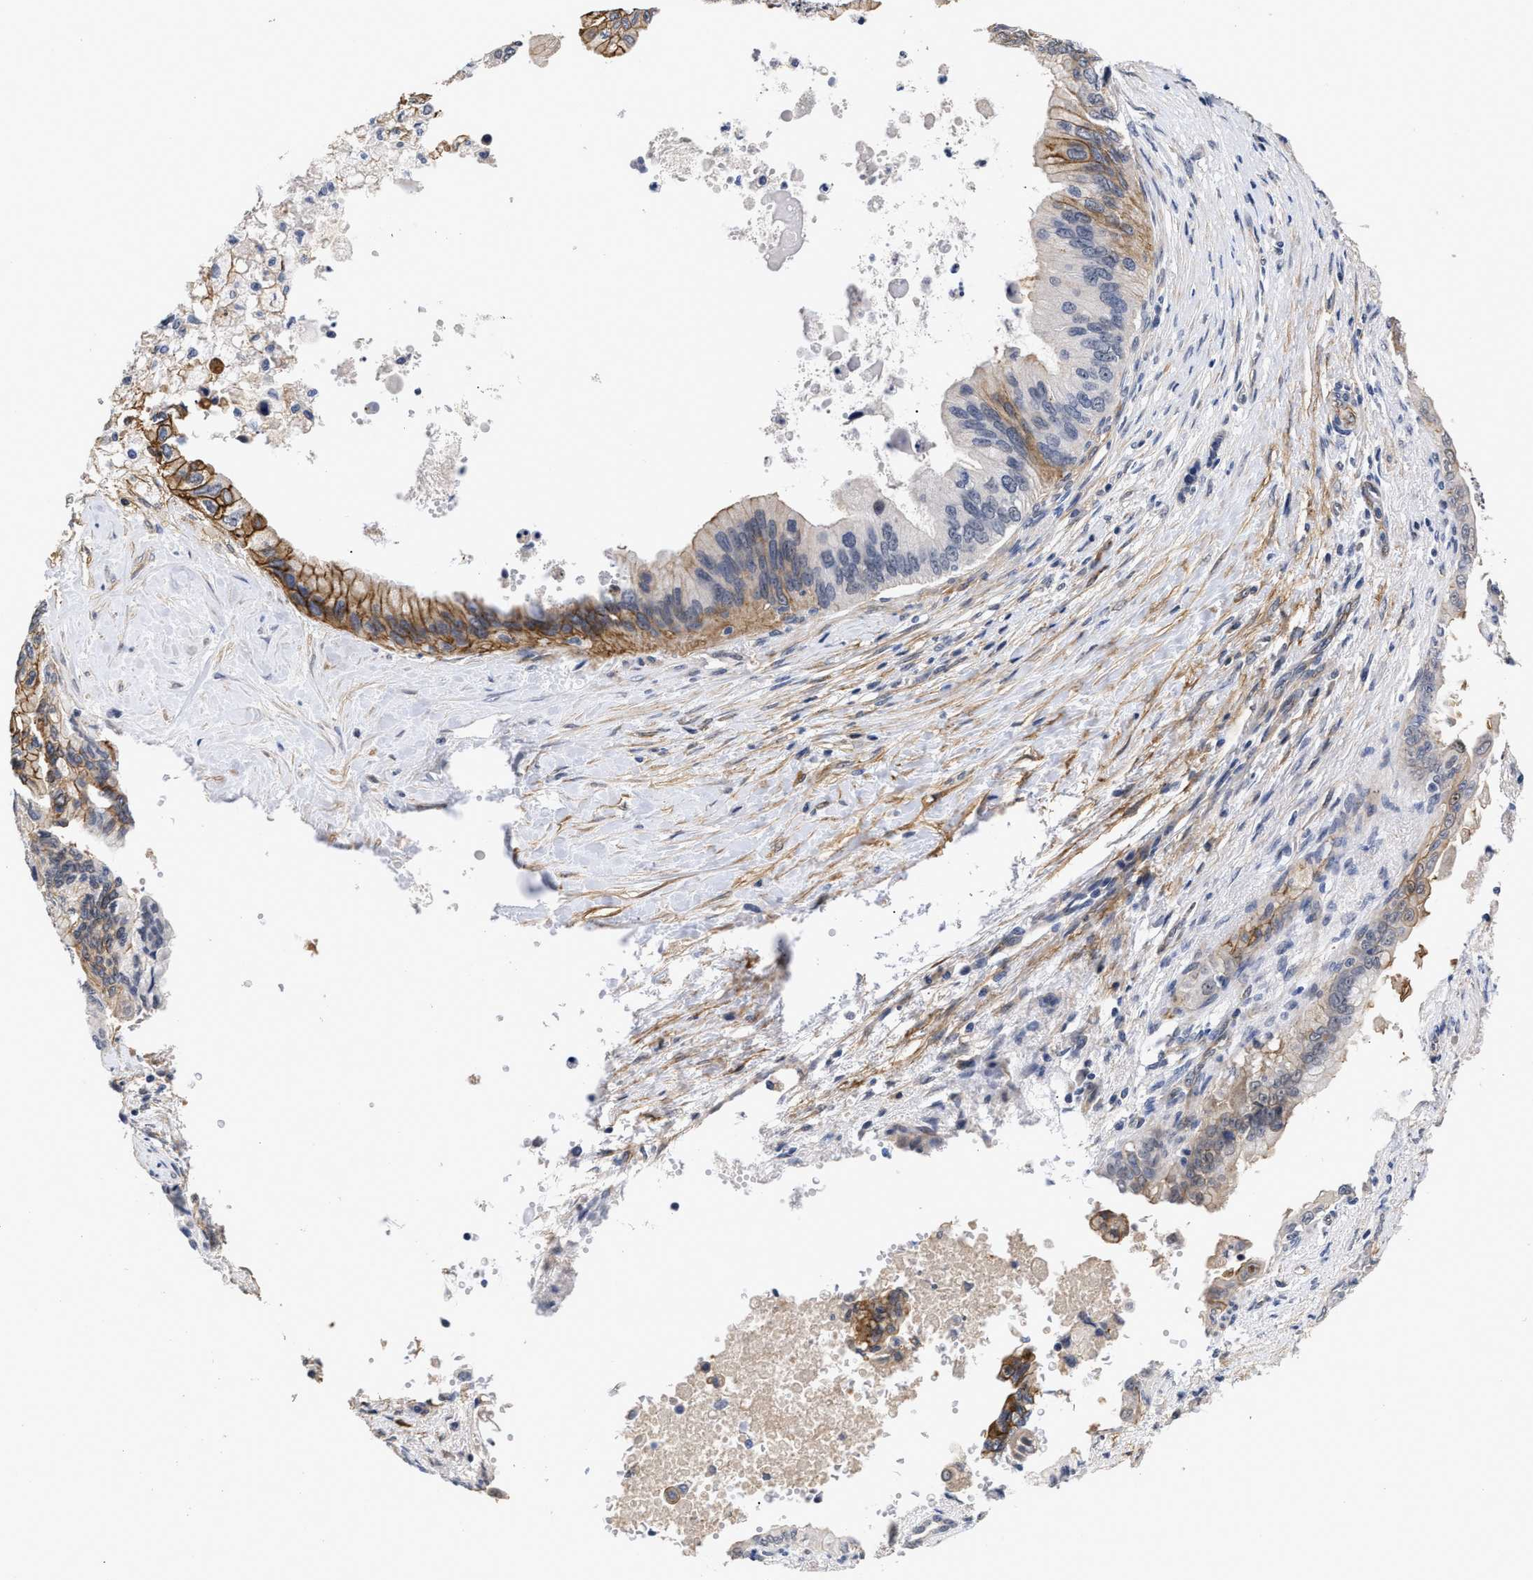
{"staining": {"intensity": "strong", "quantity": "25%-75%", "location": "cytoplasmic/membranous"}, "tissue": "pancreatic cancer", "cell_type": "Tumor cells", "image_type": "cancer", "snomed": [{"axis": "morphology", "description": "Adenocarcinoma, NOS"}, {"axis": "topography", "description": "Pancreas"}], "caption": "DAB immunohistochemical staining of pancreatic cancer demonstrates strong cytoplasmic/membranous protein expression in about 25%-75% of tumor cells. (IHC, brightfield microscopy, high magnification).", "gene": "AHNAK2", "patient": {"sex": "female", "age": 73}}